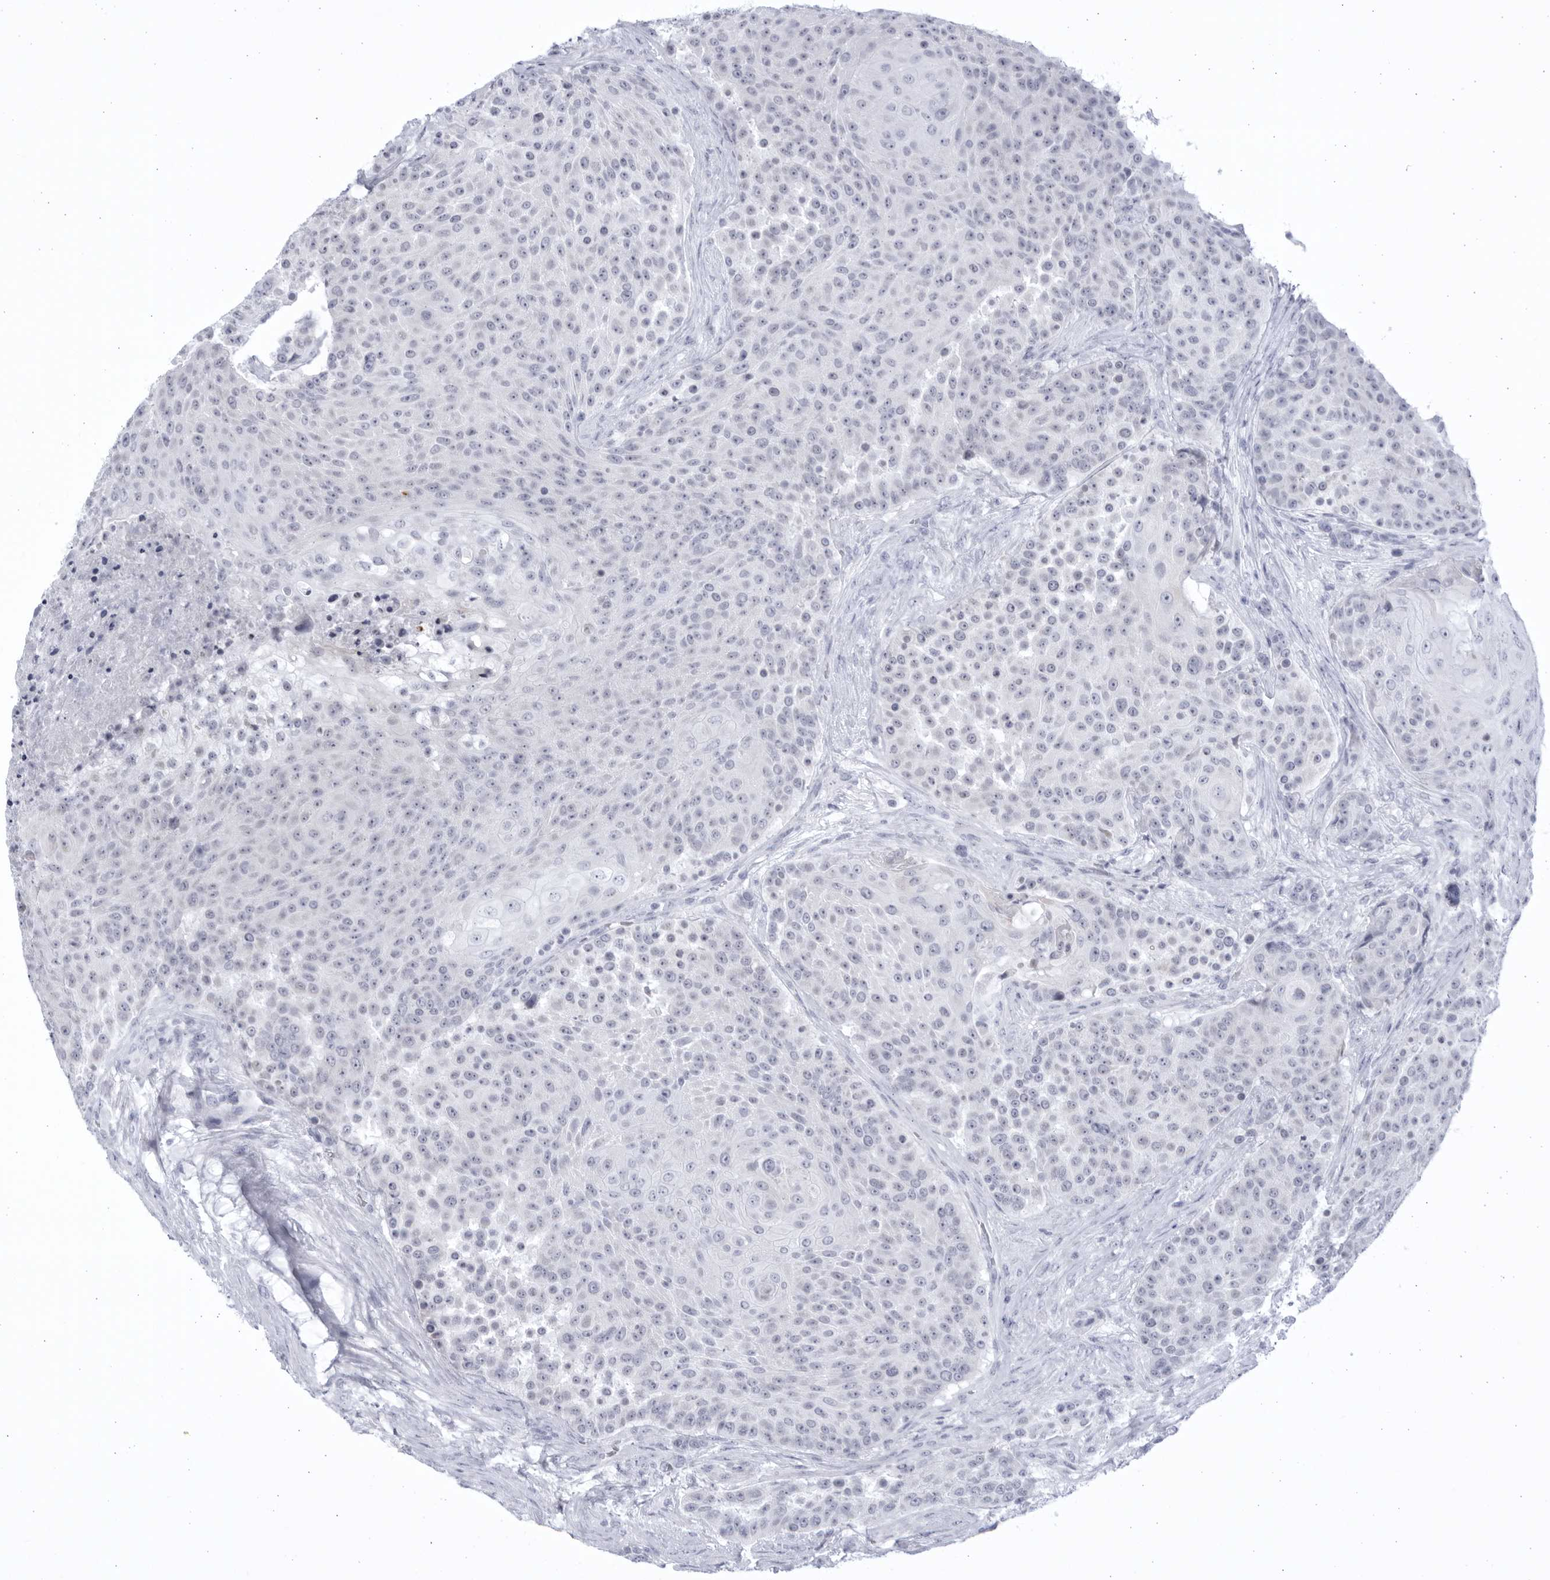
{"staining": {"intensity": "negative", "quantity": "none", "location": "none"}, "tissue": "urothelial cancer", "cell_type": "Tumor cells", "image_type": "cancer", "snomed": [{"axis": "morphology", "description": "Urothelial carcinoma, High grade"}, {"axis": "topography", "description": "Urinary bladder"}], "caption": "The photomicrograph shows no staining of tumor cells in high-grade urothelial carcinoma.", "gene": "CCDC181", "patient": {"sex": "female", "age": 63}}